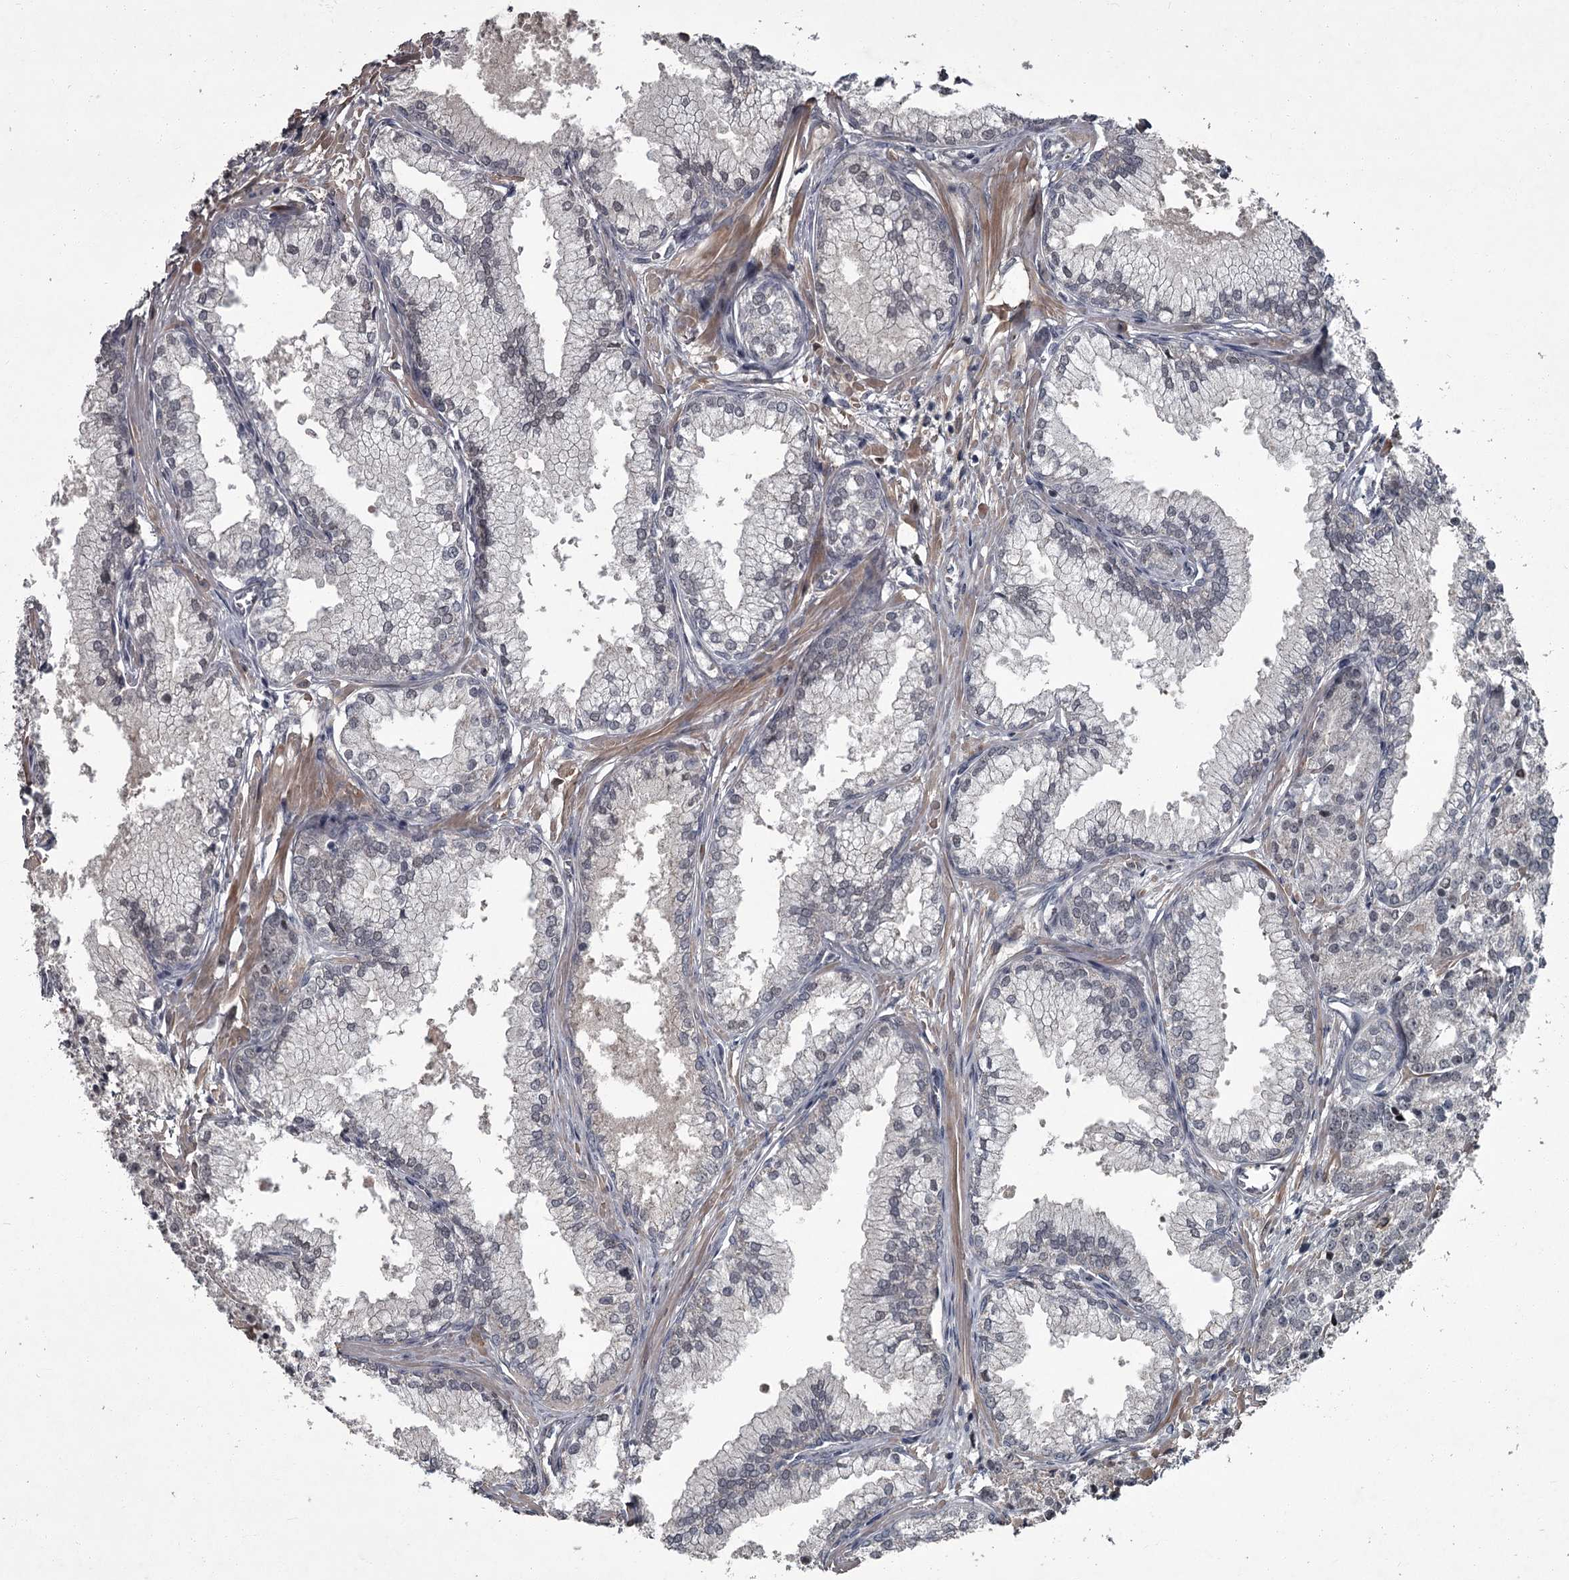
{"staining": {"intensity": "negative", "quantity": "none", "location": "none"}, "tissue": "prostate cancer", "cell_type": "Tumor cells", "image_type": "cancer", "snomed": [{"axis": "morphology", "description": "Adenocarcinoma, High grade"}, {"axis": "topography", "description": "Prostate"}], "caption": "Immunohistochemistry (IHC) image of human prostate cancer stained for a protein (brown), which reveals no expression in tumor cells.", "gene": "FLVCR2", "patient": {"sex": "male", "age": 69}}